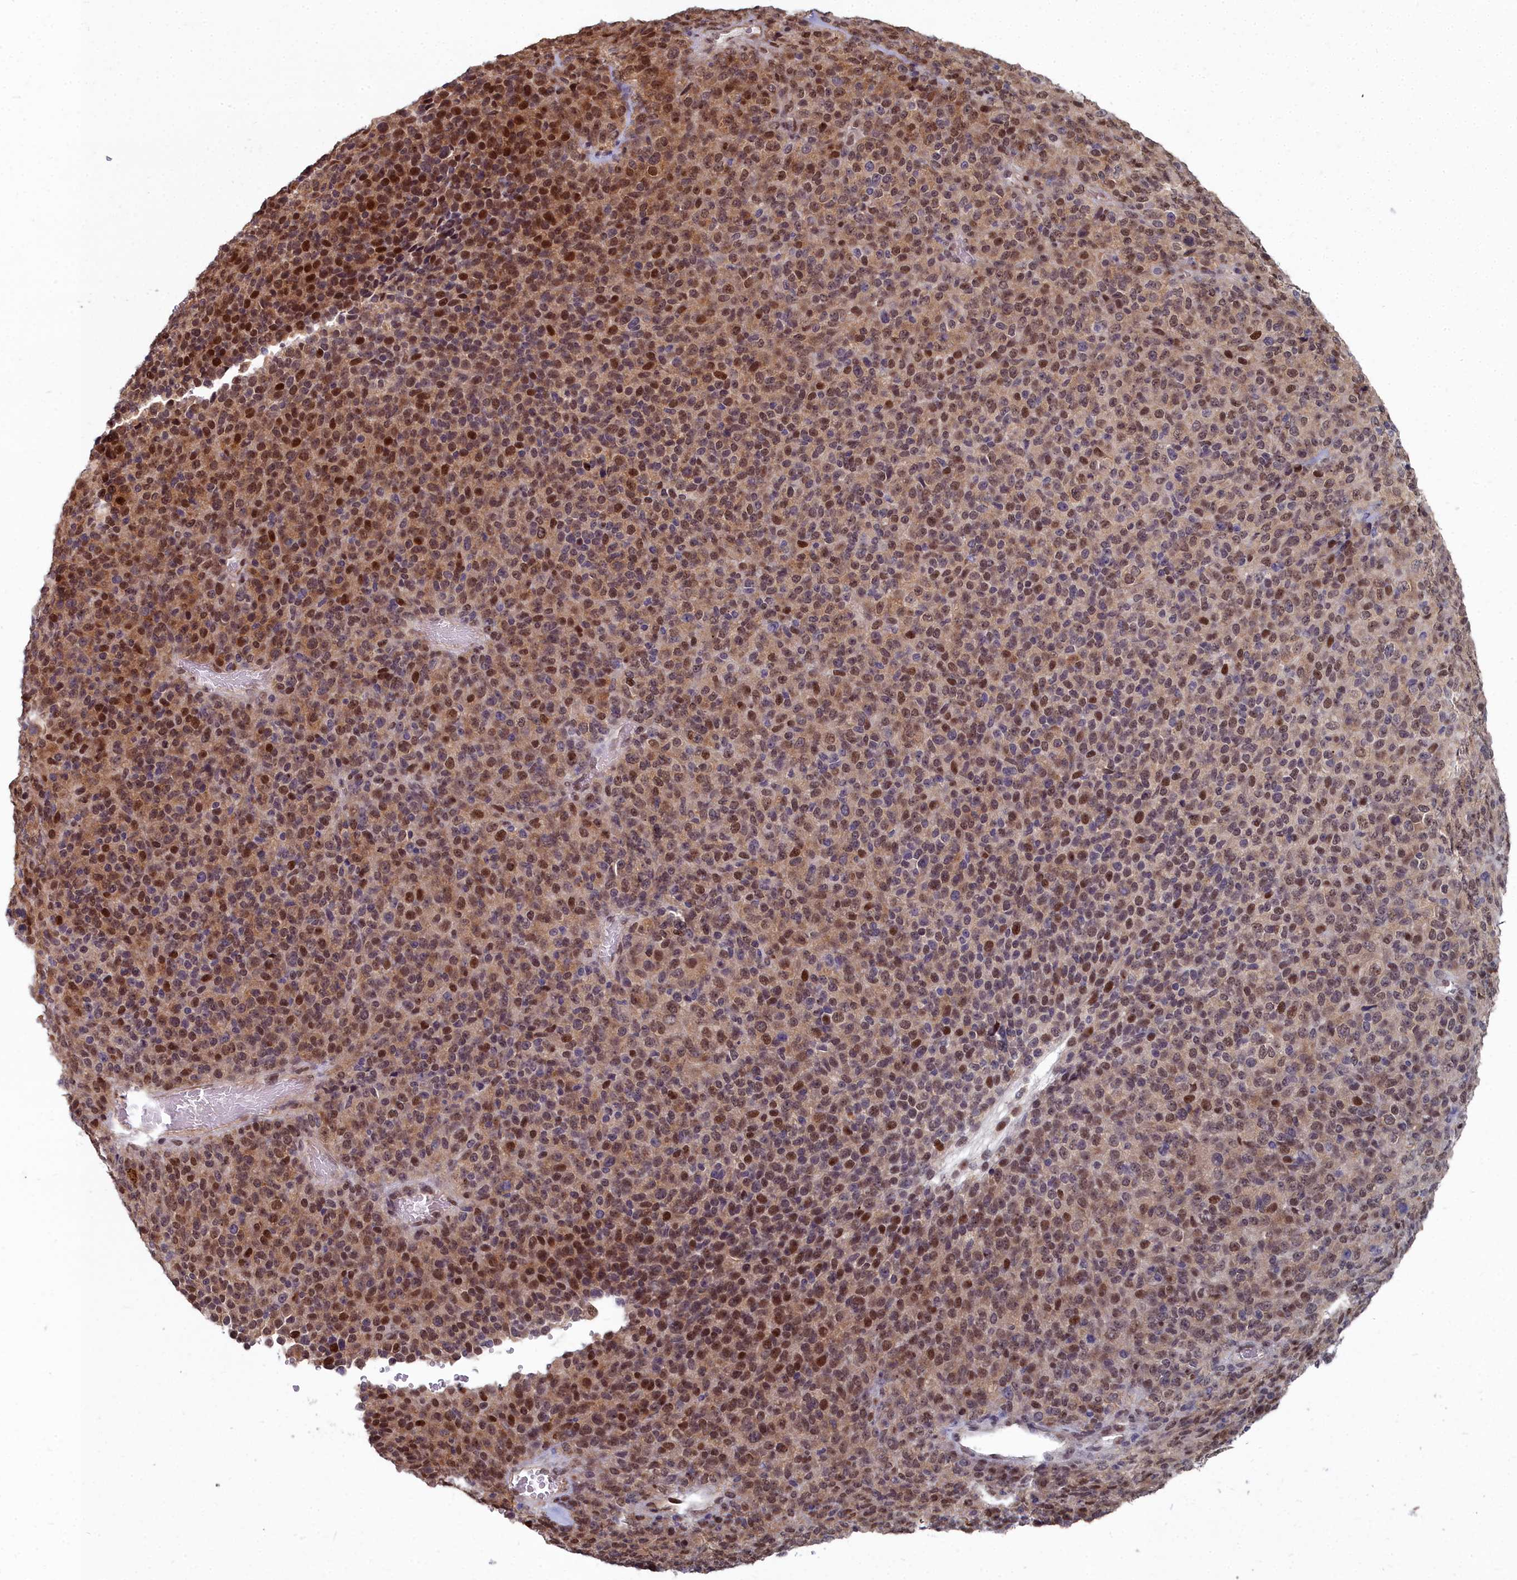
{"staining": {"intensity": "strong", "quantity": "25%-75%", "location": "nuclear"}, "tissue": "melanoma", "cell_type": "Tumor cells", "image_type": "cancer", "snomed": [{"axis": "morphology", "description": "Malignant melanoma, Metastatic site"}, {"axis": "topography", "description": "Brain"}], "caption": "Immunohistochemical staining of melanoma demonstrates high levels of strong nuclear expression in approximately 25%-75% of tumor cells.", "gene": "RPS27A", "patient": {"sex": "female", "age": 56}}